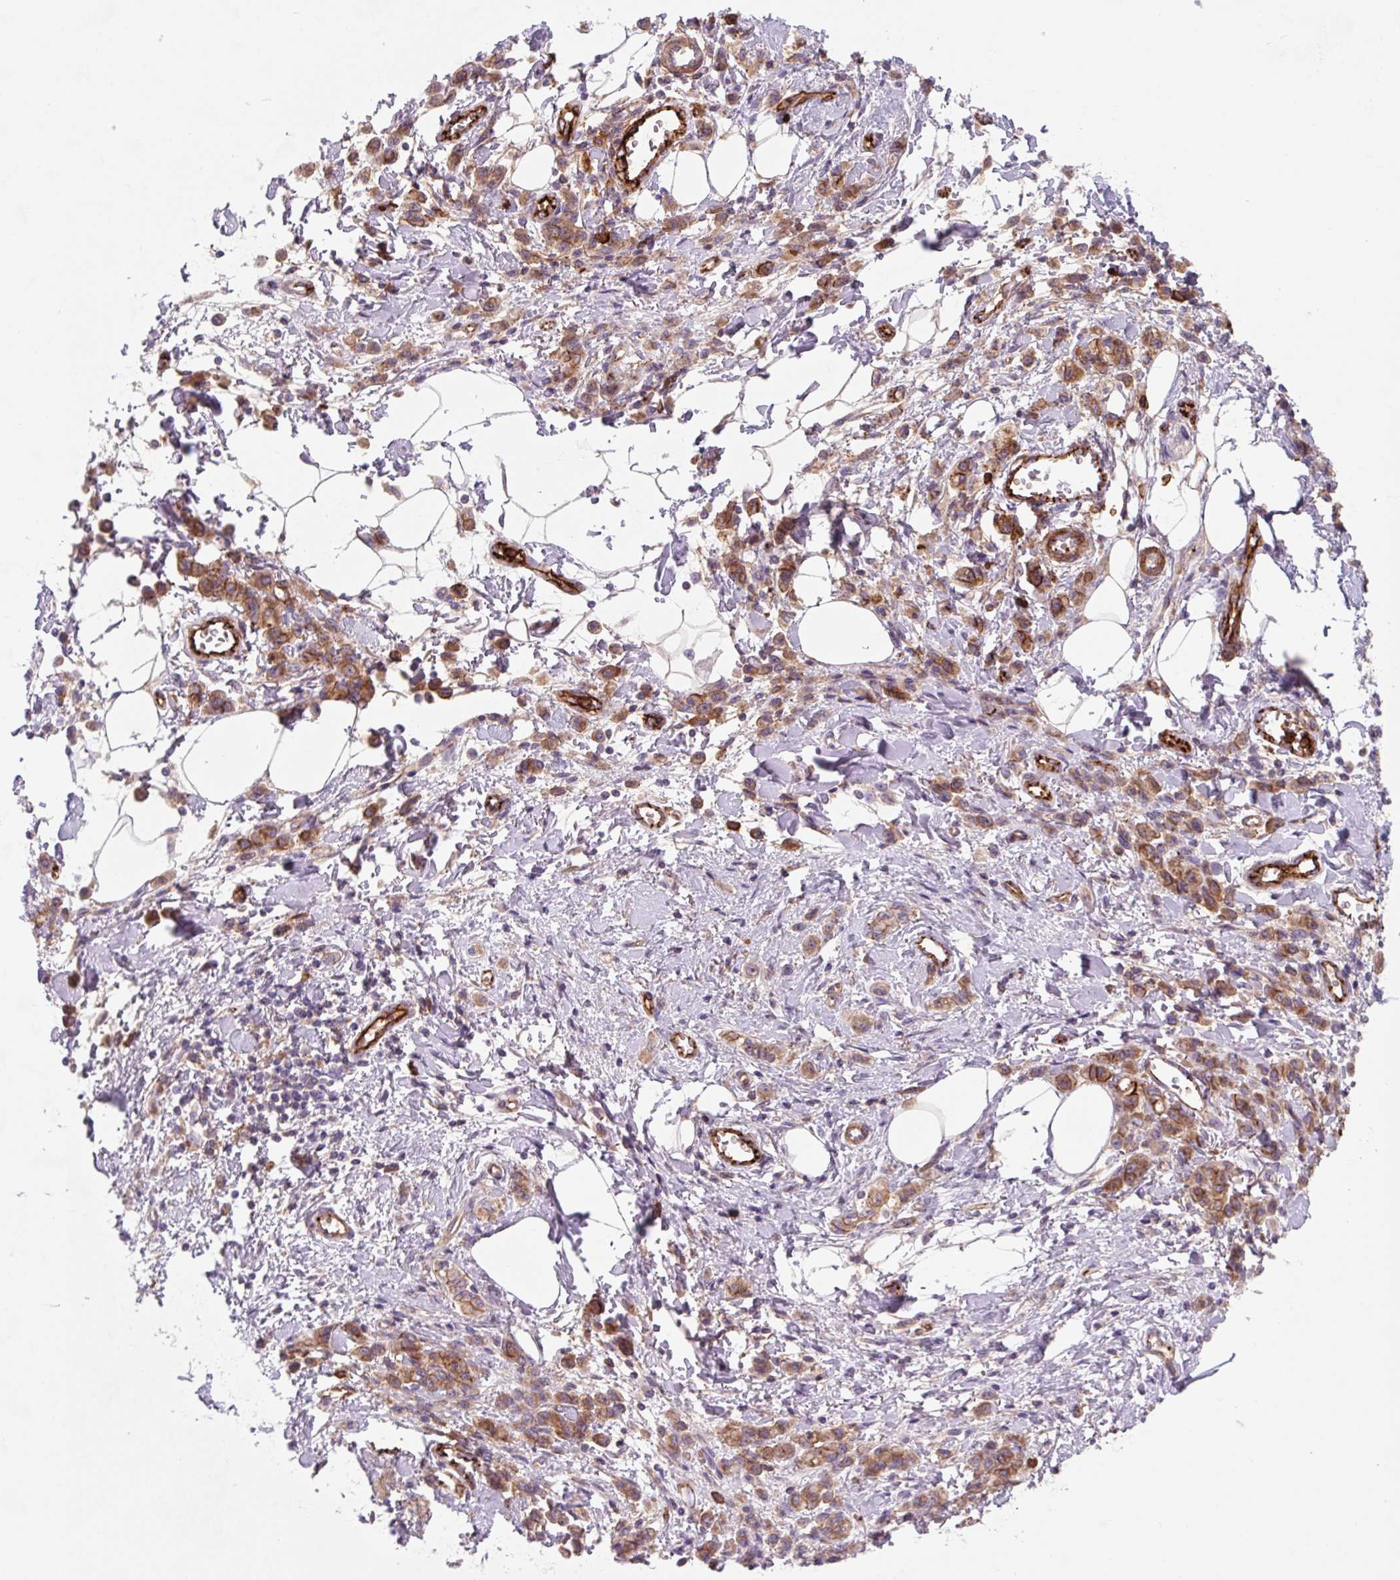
{"staining": {"intensity": "moderate", "quantity": ">75%", "location": "cytoplasmic/membranous"}, "tissue": "stomach cancer", "cell_type": "Tumor cells", "image_type": "cancer", "snomed": [{"axis": "morphology", "description": "Adenocarcinoma, NOS"}, {"axis": "topography", "description": "Stomach"}], "caption": "IHC of stomach cancer (adenocarcinoma) exhibits medium levels of moderate cytoplasmic/membranous staining in about >75% of tumor cells.", "gene": "DHFR2", "patient": {"sex": "male", "age": 77}}